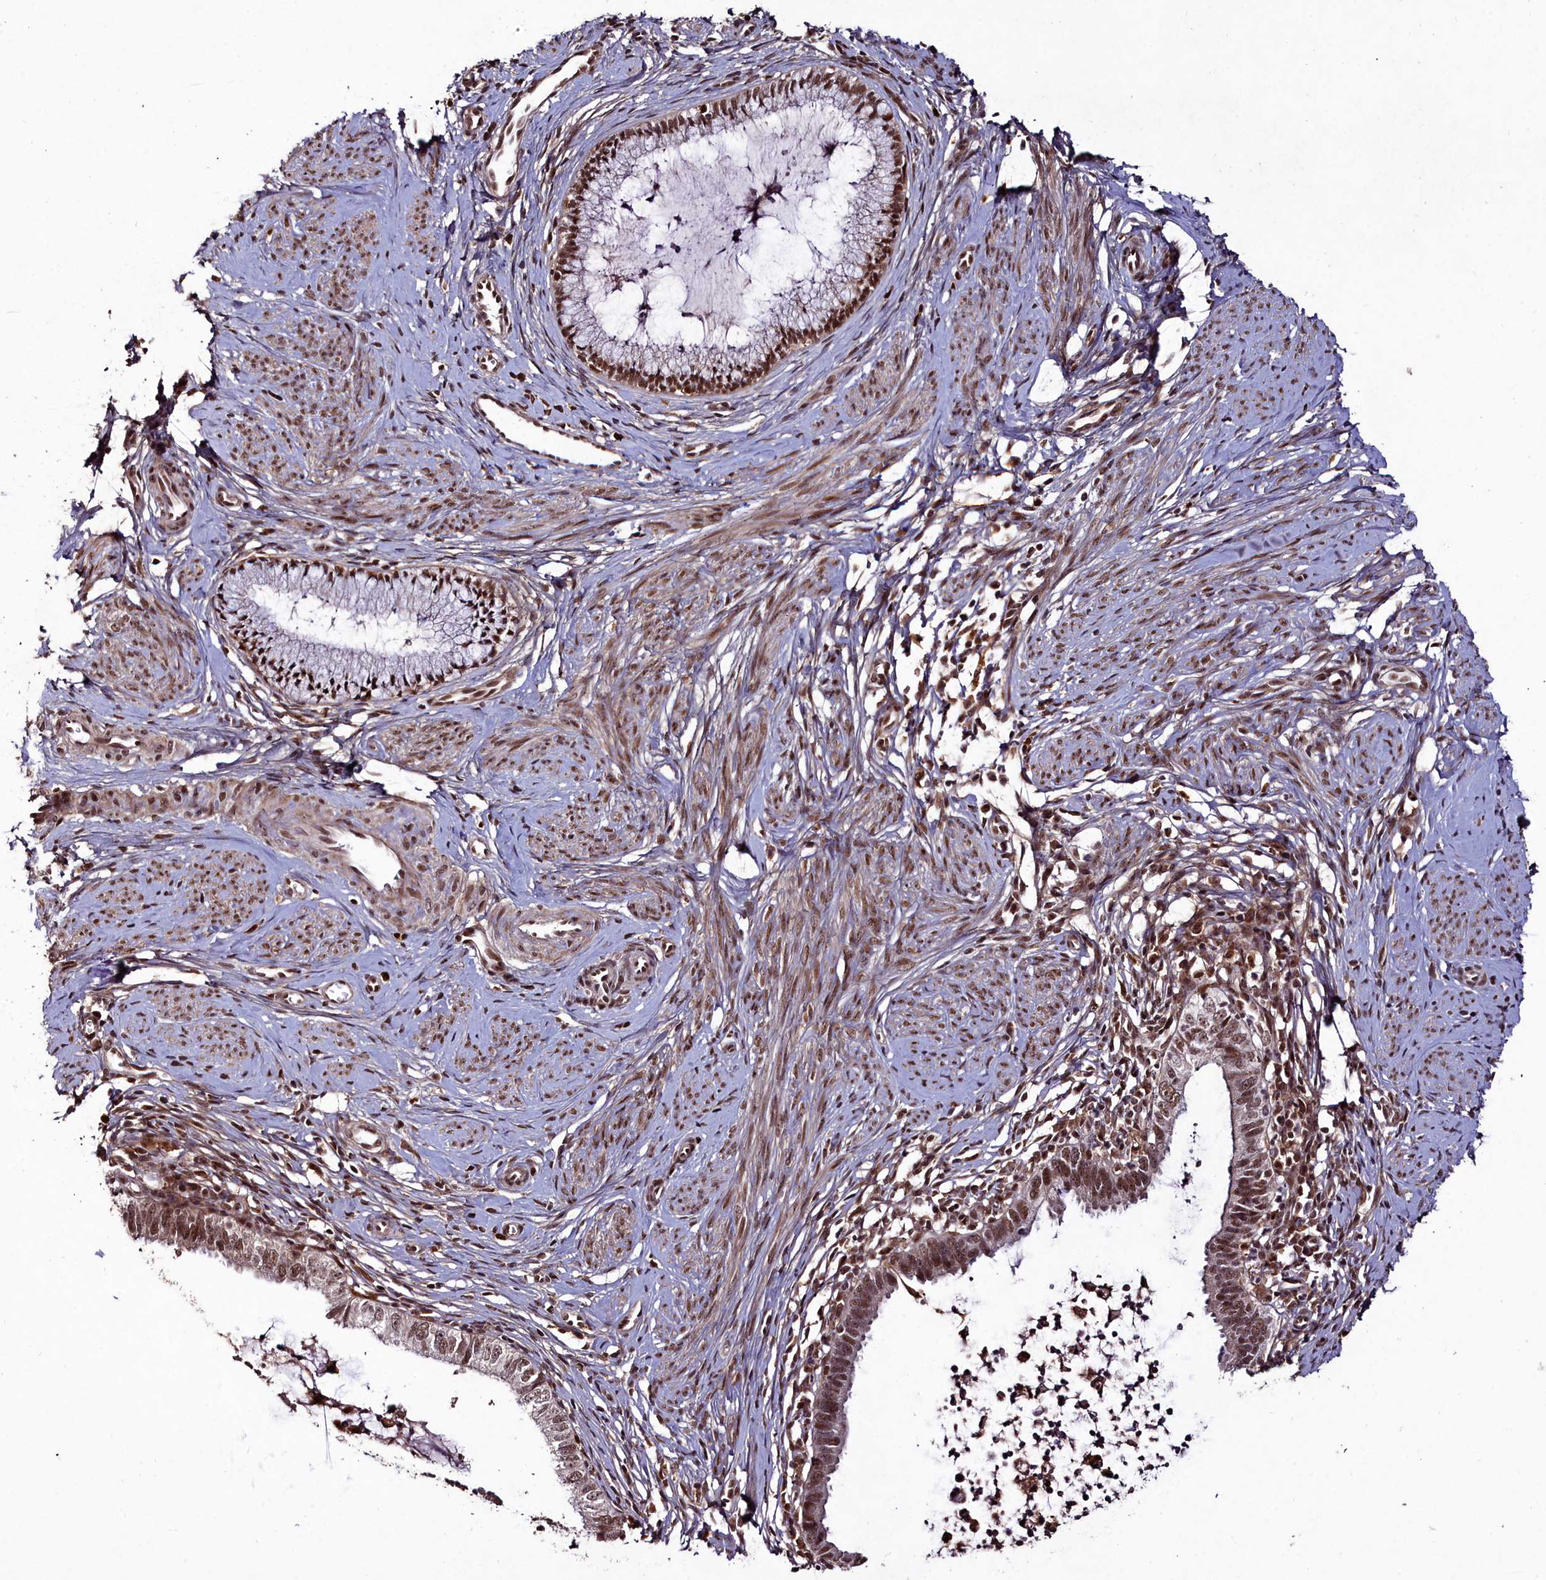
{"staining": {"intensity": "moderate", "quantity": ">75%", "location": "nuclear"}, "tissue": "cervical cancer", "cell_type": "Tumor cells", "image_type": "cancer", "snomed": [{"axis": "morphology", "description": "Adenocarcinoma, NOS"}, {"axis": "topography", "description": "Cervix"}], "caption": "Protein staining of adenocarcinoma (cervical) tissue reveals moderate nuclear expression in approximately >75% of tumor cells.", "gene": "CXXC1", "patient": {"sex": "female", "age": 36}}